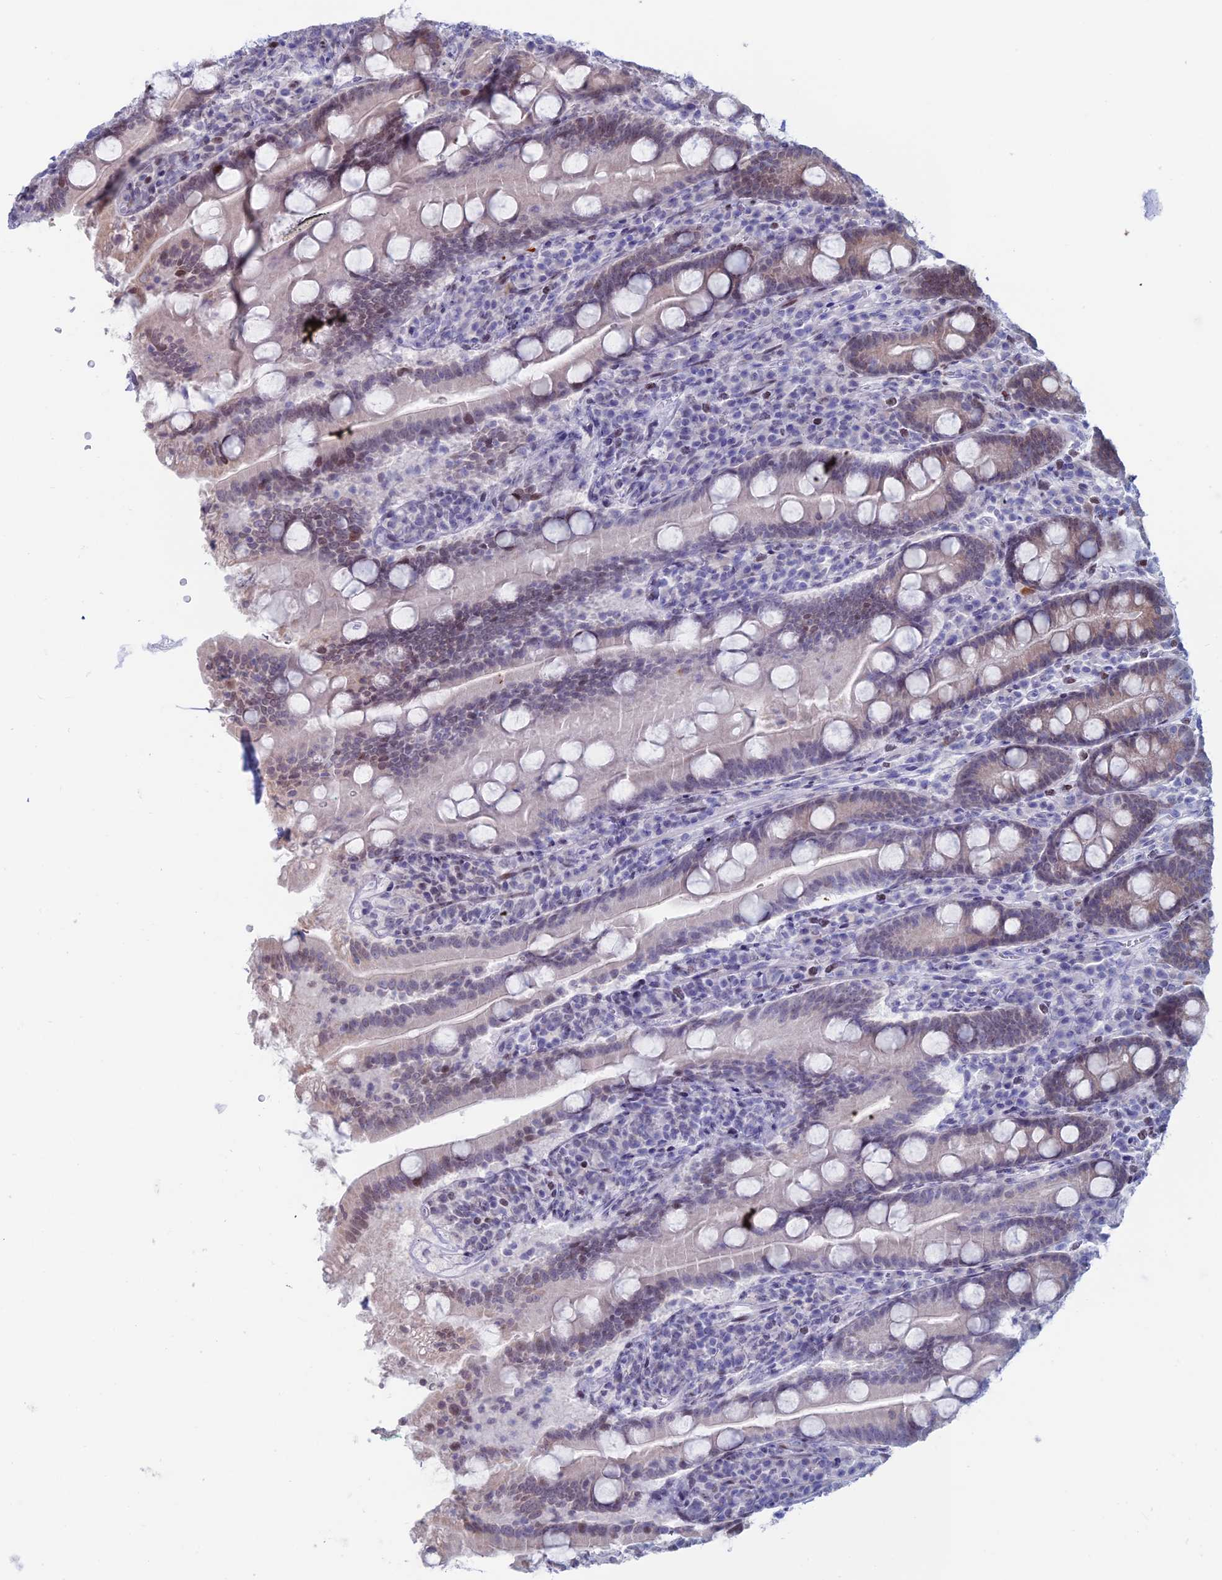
{"staining": {"intensity": "weak", "quantity": "25%-75%", "location": "nuclear"}, "tissue": "duodenum", "cell_type": "Glandular cells", "image_type": "normal", "snomed": [{"axis": "morphology", "description": "Normal tissue, NOS"}, {"axis": "topography", "description": "Duodenum"}], "caption": "This image exhibits immunohistochemistry staining of normal duodenum, with low weak nuclear positivity in about 25%-75% of glandular cells.", "gene": "CERS6", "patient": {"sex": "male", "age": 35}}